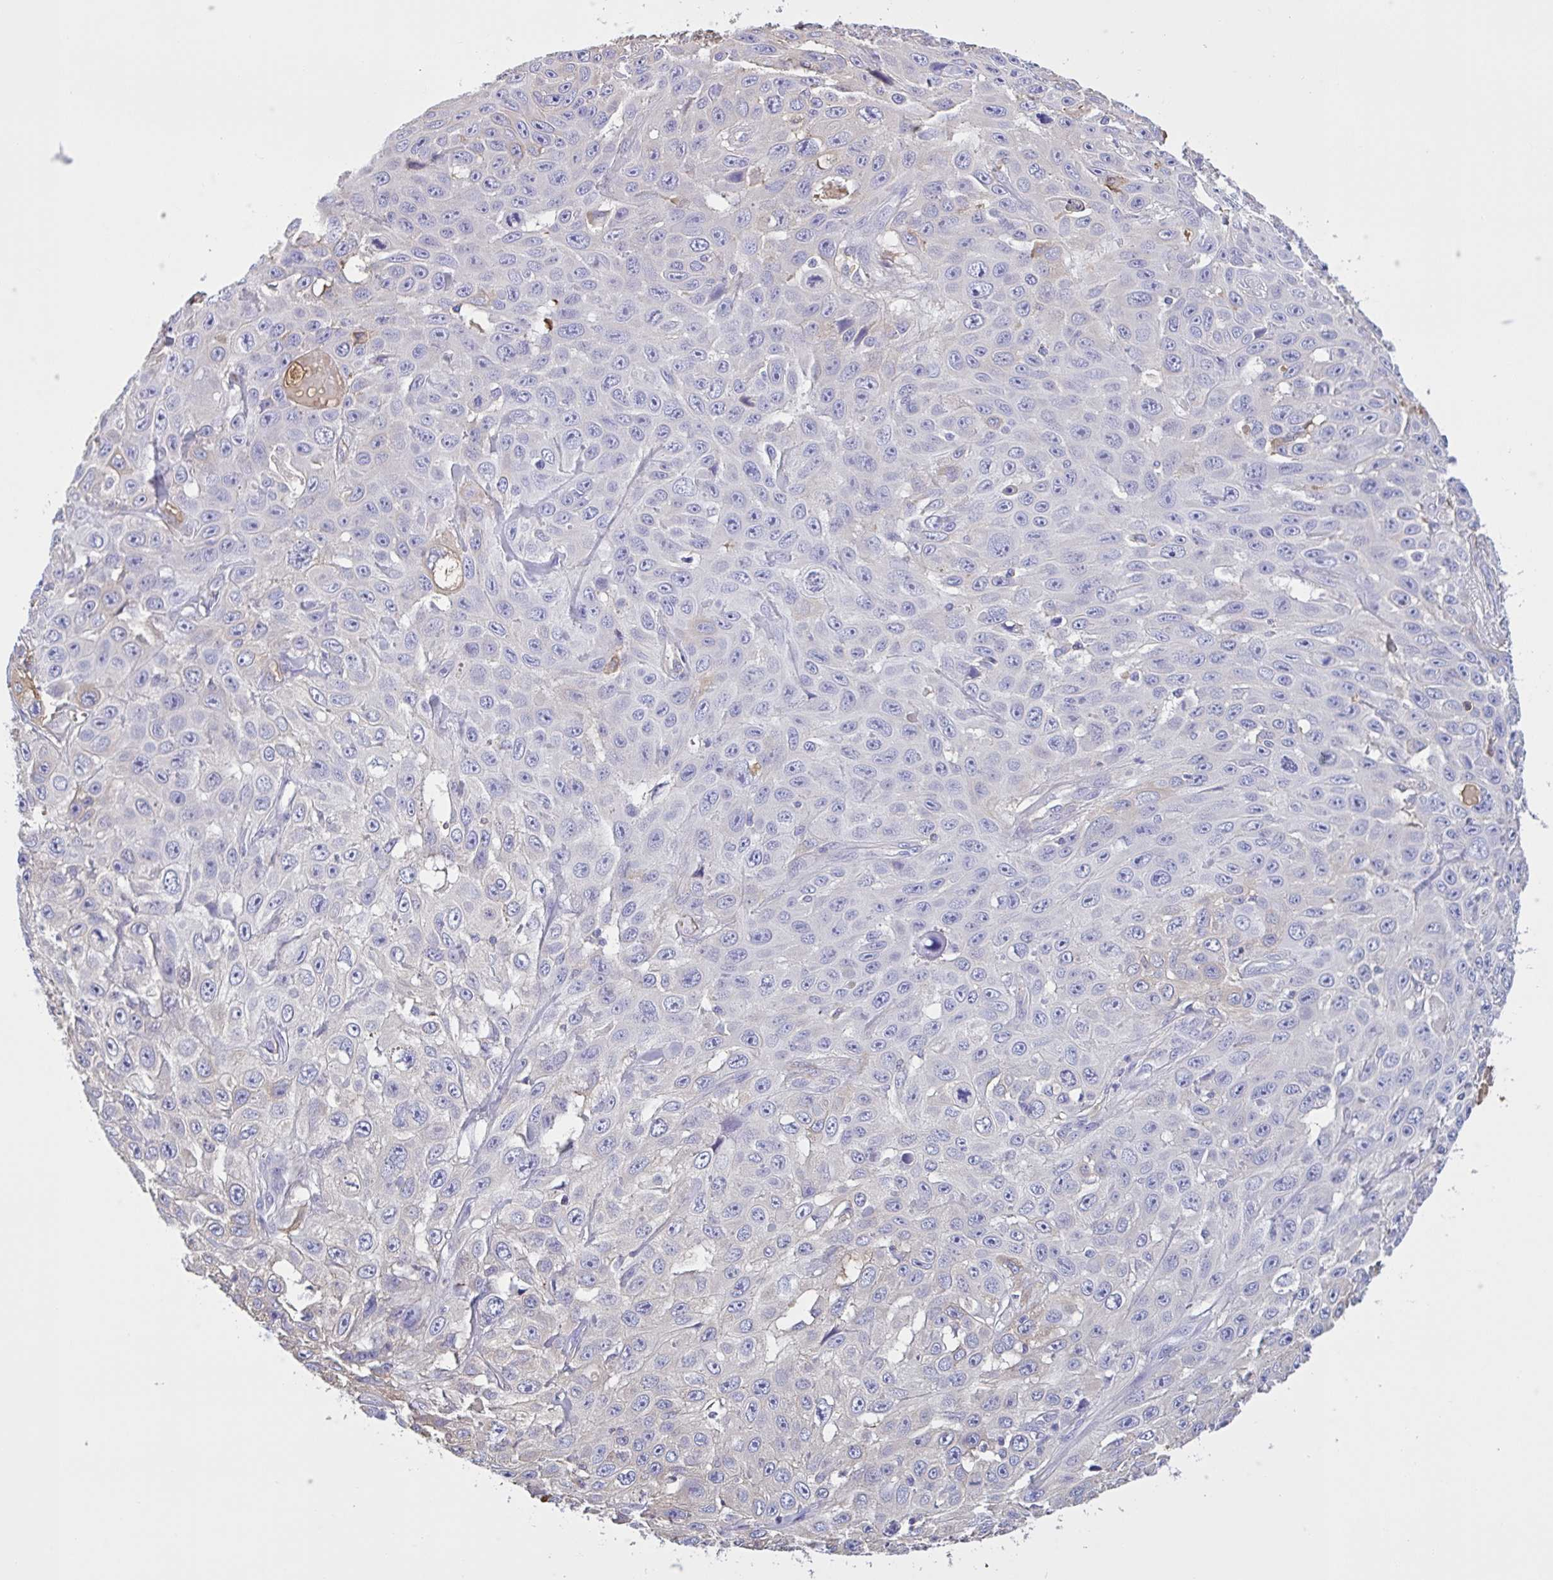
{"staining": {"intensity": "negative", "quantity": "none", "location": "none"}, "tissue": "skin cancer", "cell_type": "Tumor cells", "image_type": "cancer", "snomed": [{"axis": "morphology", "description": "Squamous cell carcinoma, NOS"}, {"axis": "topography", "description": "Skin"}], "caption": "Immunohistochemistry histopathology image of human skin cancer (squamous cell carcinoma) stained for a protein (brown), which displays no positivity in tumor cells.", "gene": "LARGE2", "patient": {"sex": "male", "age": 82}}